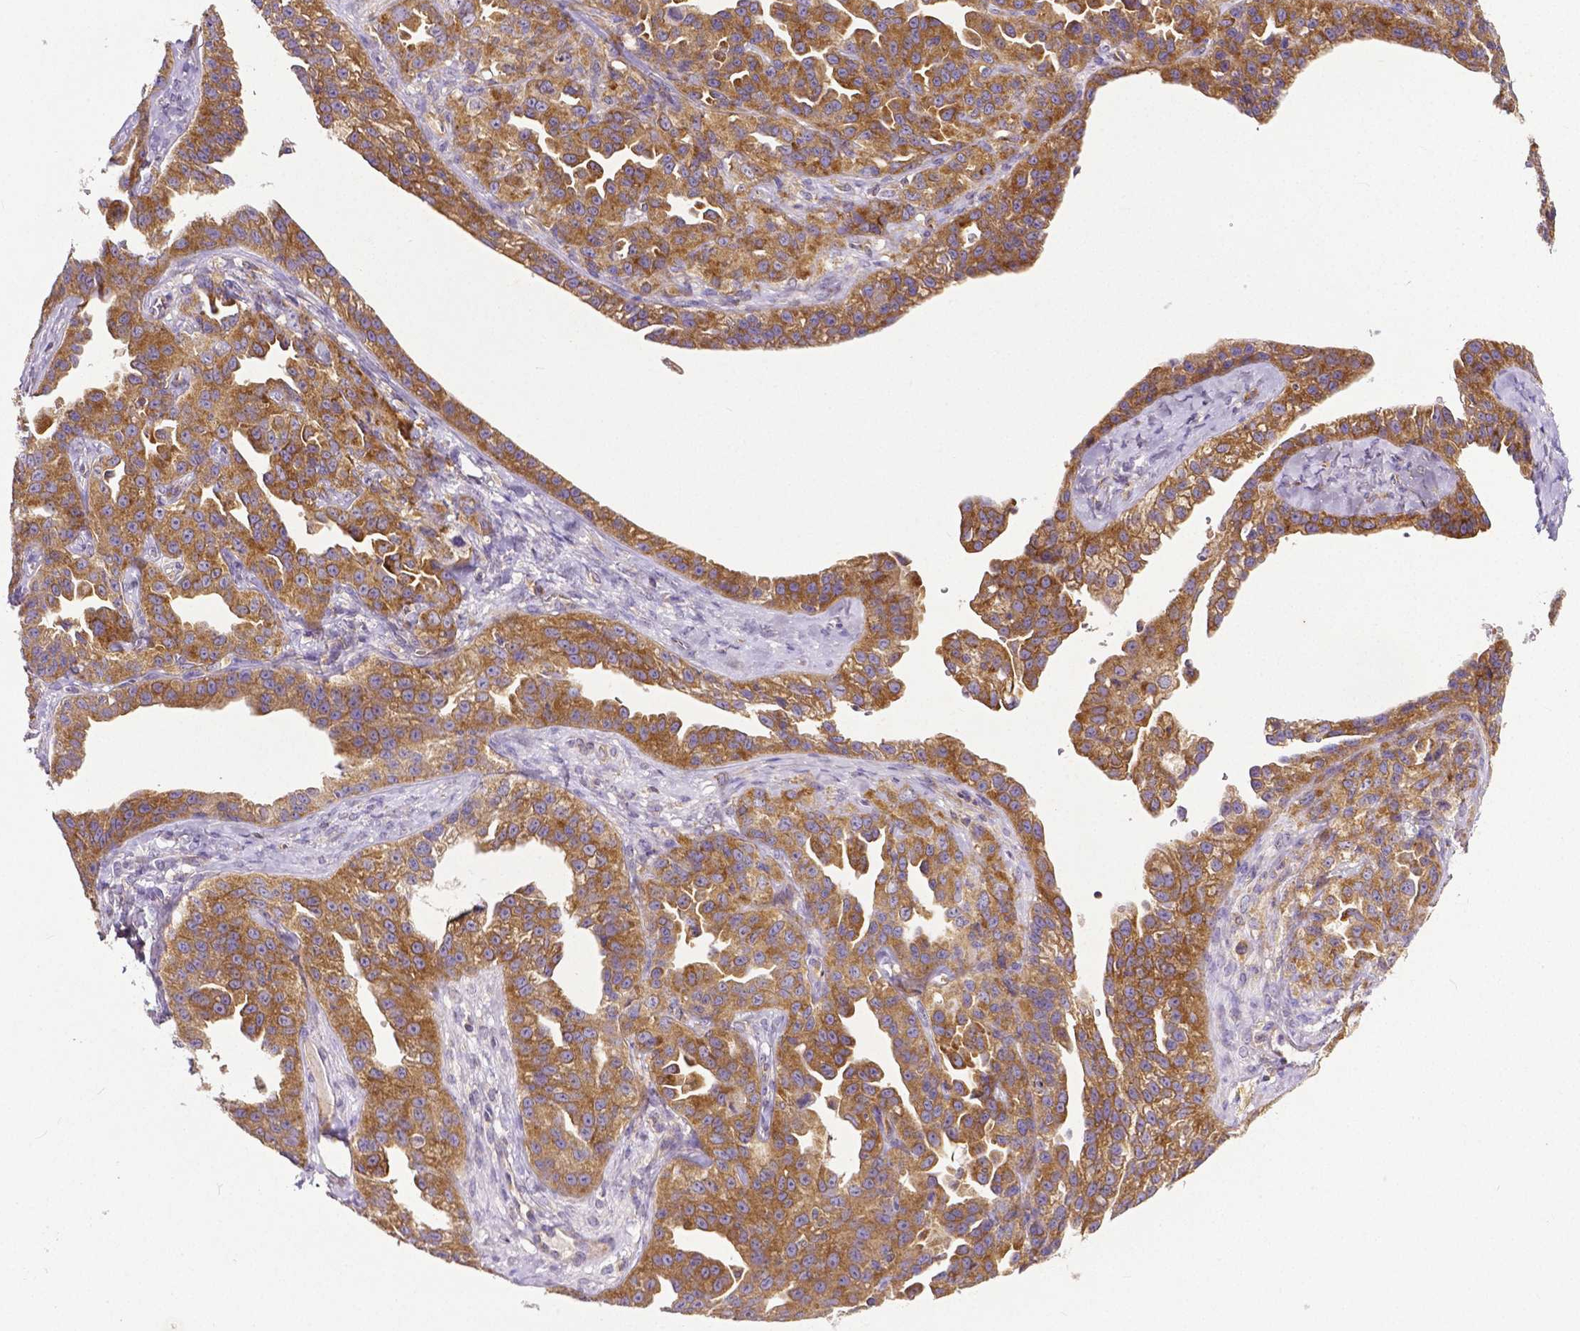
{"staining": {"intensity": "moderate", "quantity": ">75%", "location": "cytoplasmic/membranous"}, "tissue": "ovarian cancer", "cell_type": "Tumor cells", "image_type": "cancer", "snomed": [{"axis": "morphology", "description": "Cystadenocarcinoma, serous, NOS"}, {"axis": "topography", "description": "Ovary"}], "caption": "This is a micrograph of IHC staining of ovarian serous cystadenocarcinoma, which shows moderate staining in the cytoplasmic/membranous of tumor cells.", "gene": "DICER1", "patient": {"sex": "female", "age": 75}}